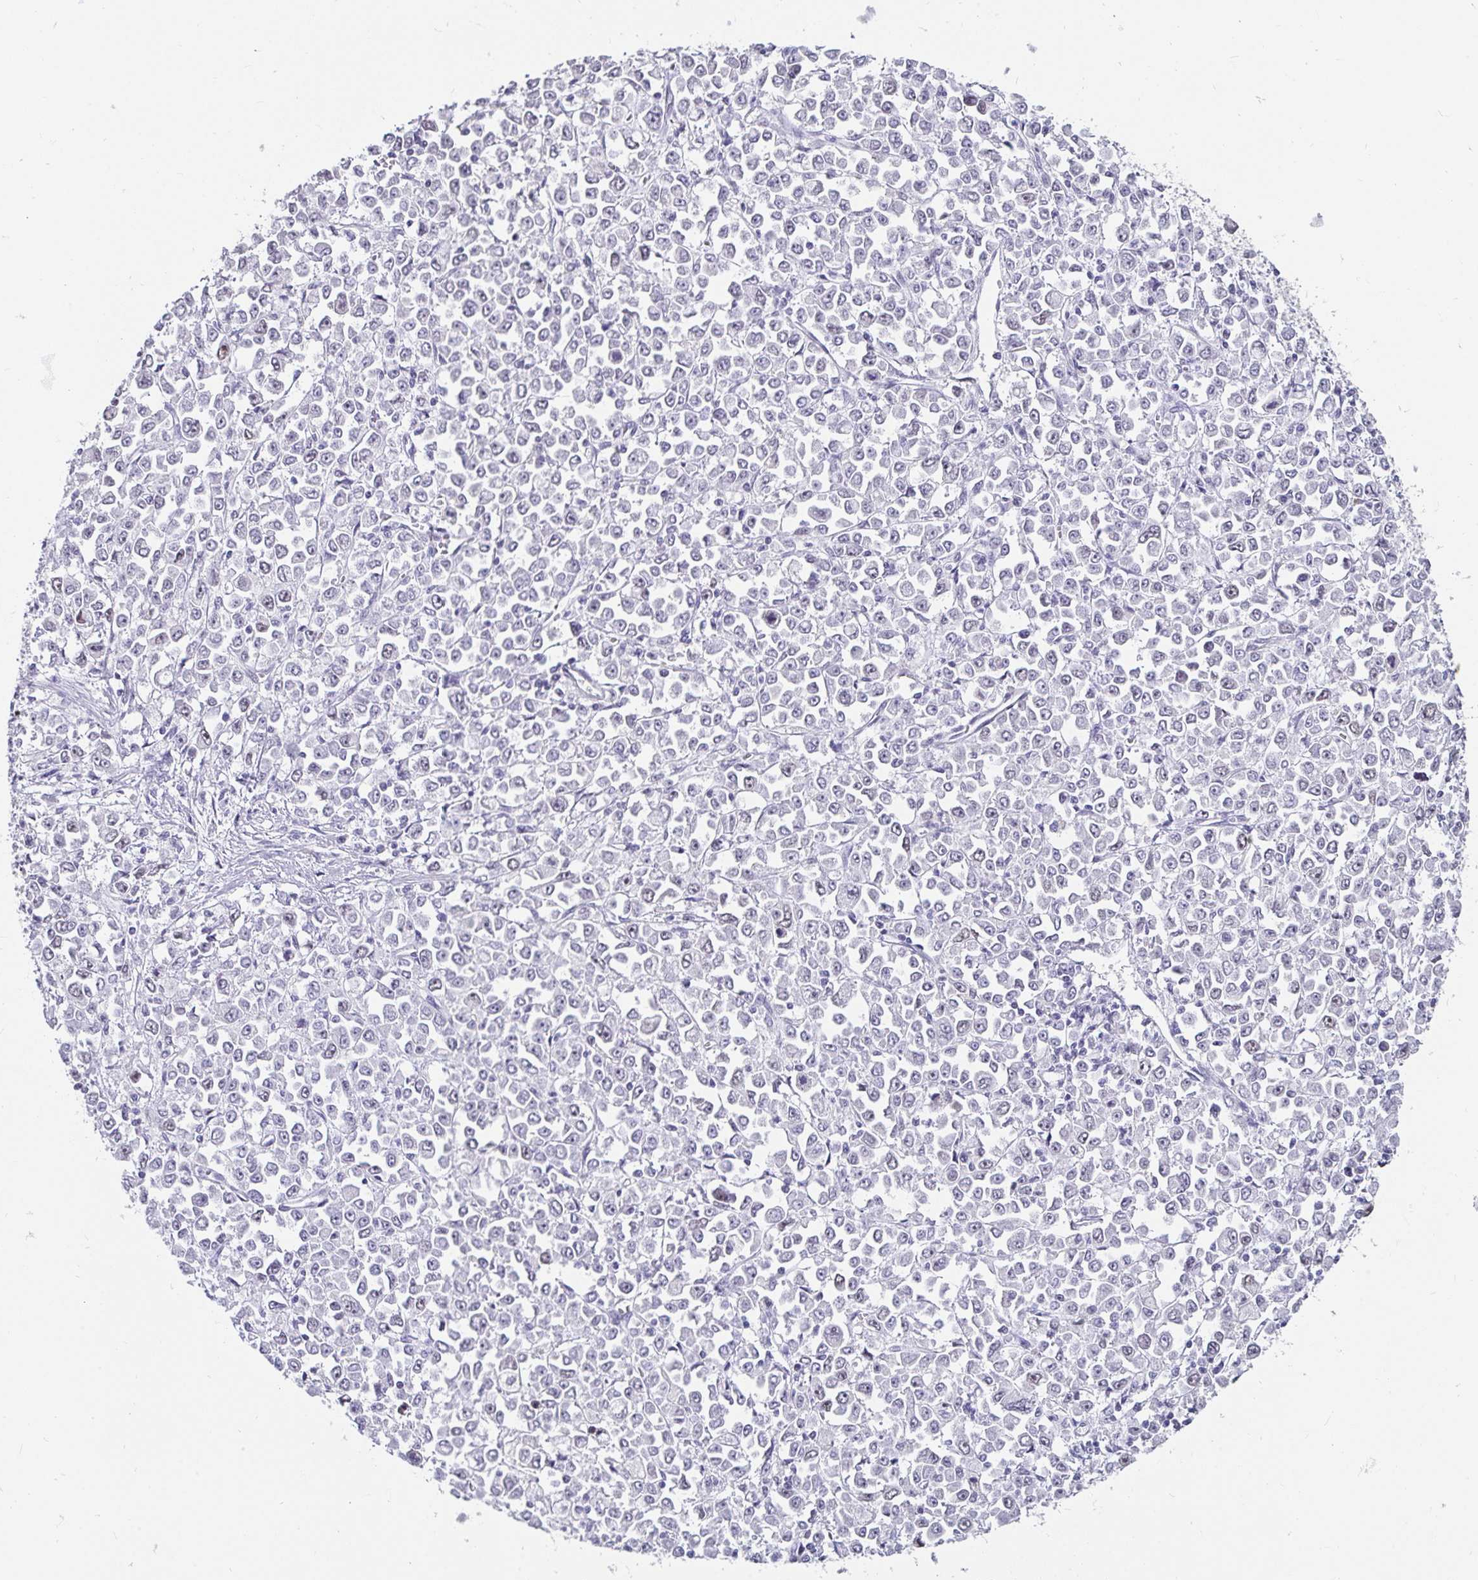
{"staining": {"intensity": "negative", "quantity": "none", "location": "none"}, "tissue": "stomach cancer", "cell_type": "Tumor cells", "image_type": "cancer", "snomed": [{"axis": "morphology", "description": "Adenocarcinoma, NOS"}, {"axis": "topography", "description": "Stomach, upper"}], "caption": "IHC of stomach cancer demonstrates no expression in tumor cells.", "gene": "ANLN", "patient": {"sex": "male", "age": 70}}